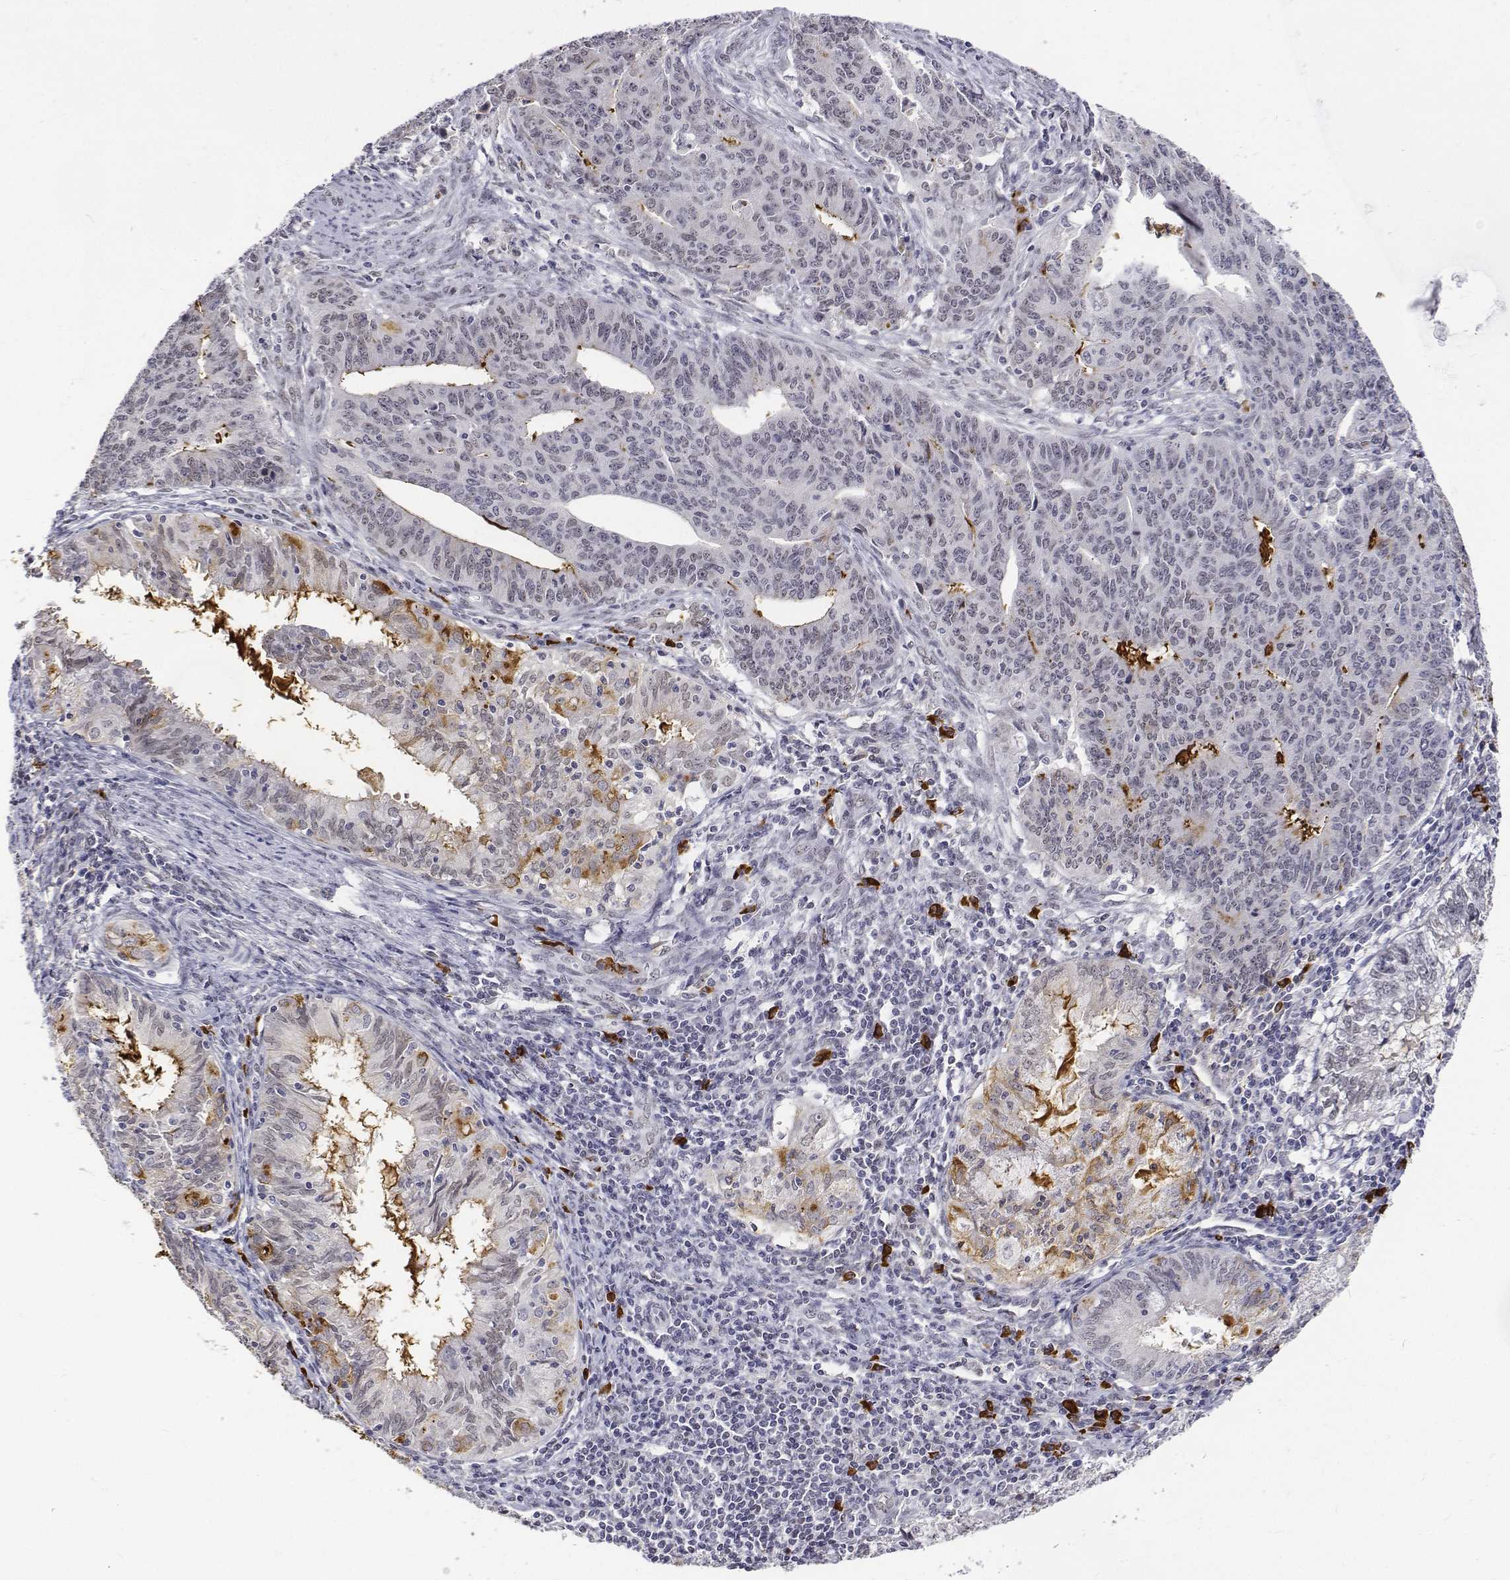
{"staining": {"intensity": "negative", "quantity": "none", "location": "none"}, "tissue": "endometrial cancer", "cell_type": "Tumor cells", "image_type": "cancer", "snomed": [{"axis": "morphology", "description": "Adenocarcinoma, NOS"}, {"axis": "topography", "description": "Endometrium"}], "caption": "Immunohistochemistry of endometrial adenocarcinoma shows no positivity in tumor cells.", "gene": "ATRX", "patient": {"sex": "female", "age": 59}}